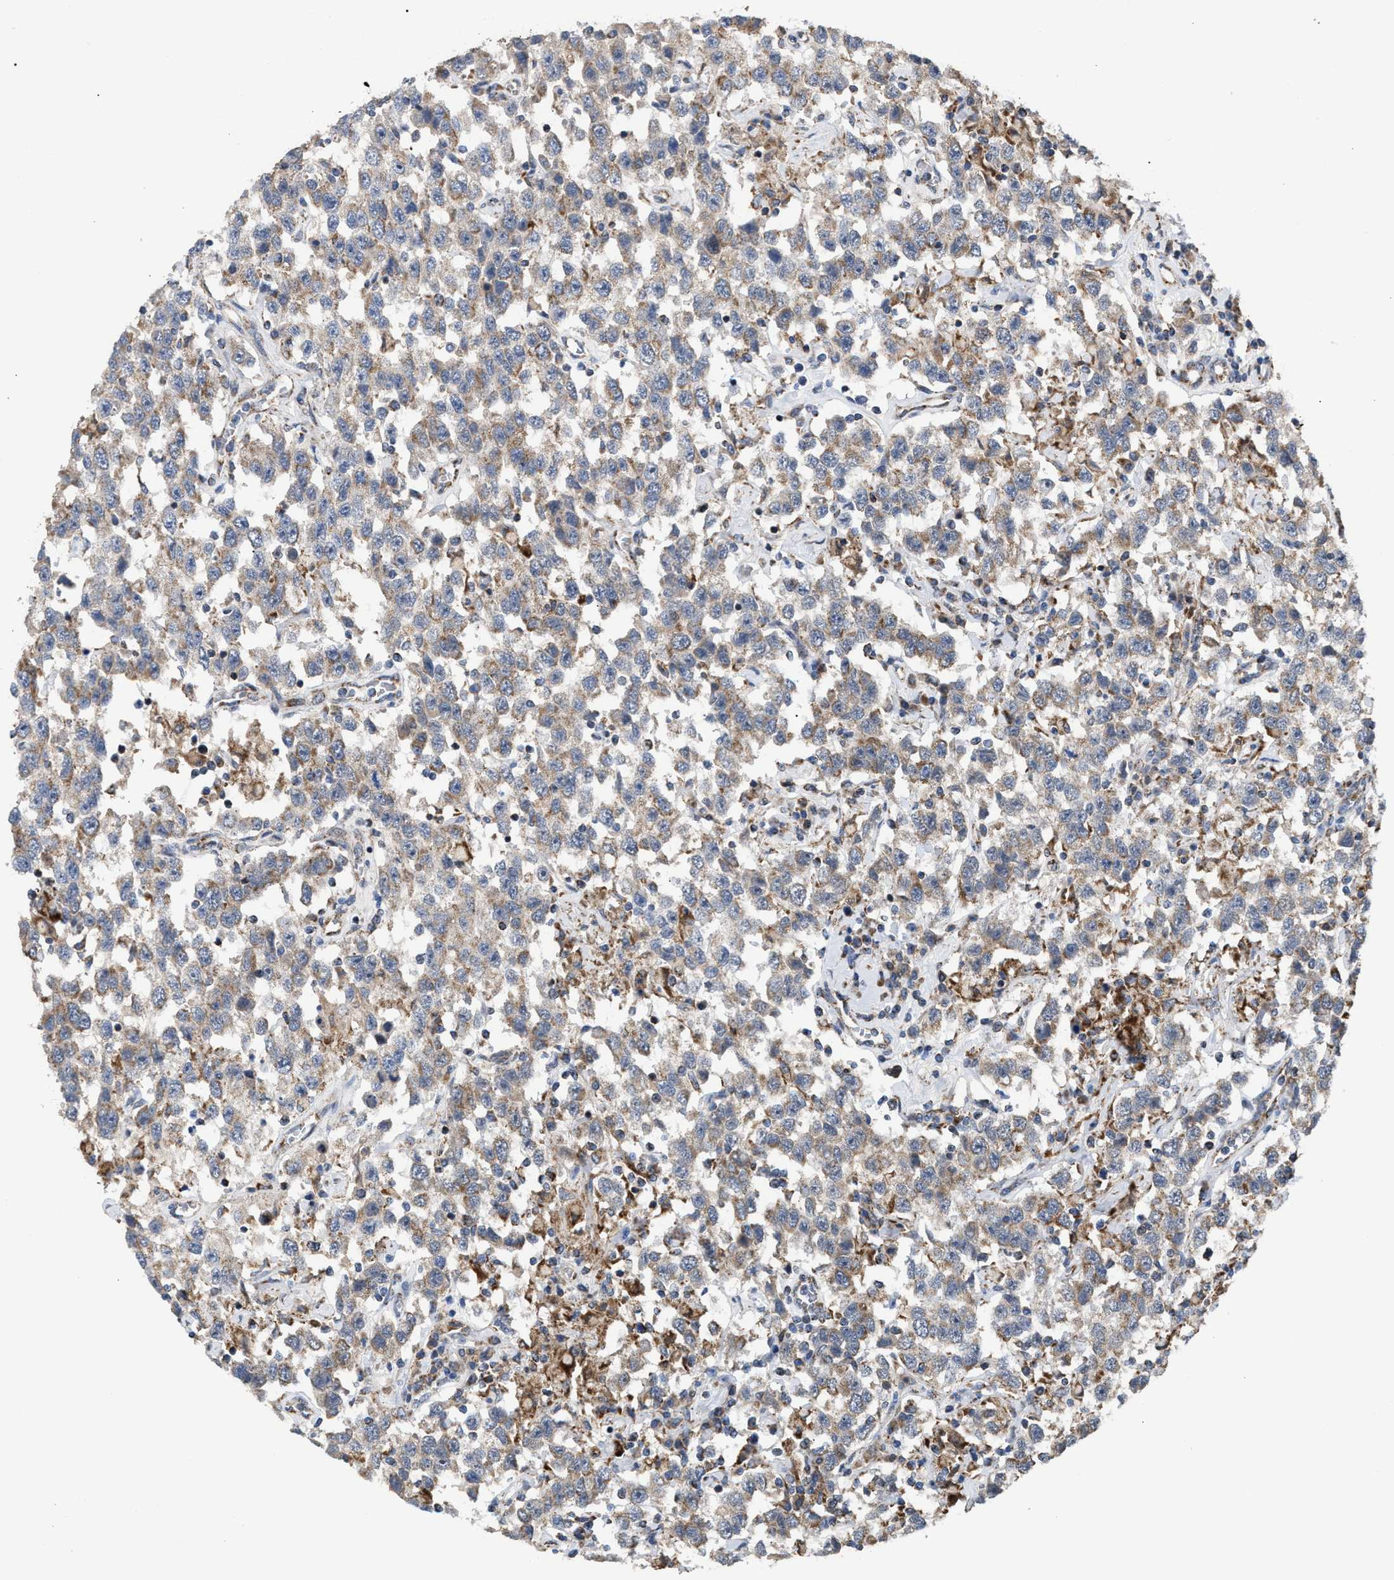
{"staining": {"intensity": "moderate", "quantity": ">75%", "location": "cytoplasmic/membranous"}, "tissue": "testis cancer", "cell_type": "Tumor cells", "image_type": "cancer", "snomed": [{"axis": "morphology", "description": "Seminoma, NOS"}, {"axis": "topography", "description": "Testis"}], "caption": "Immunohistochemical staining of testis seminoma demonstrates medium levels of moderate cytoplasmic/membranous protein staining in about >75% of tumor cells.", "gene": "TACO1", "patient": {"sex": "male", "age": 41}}